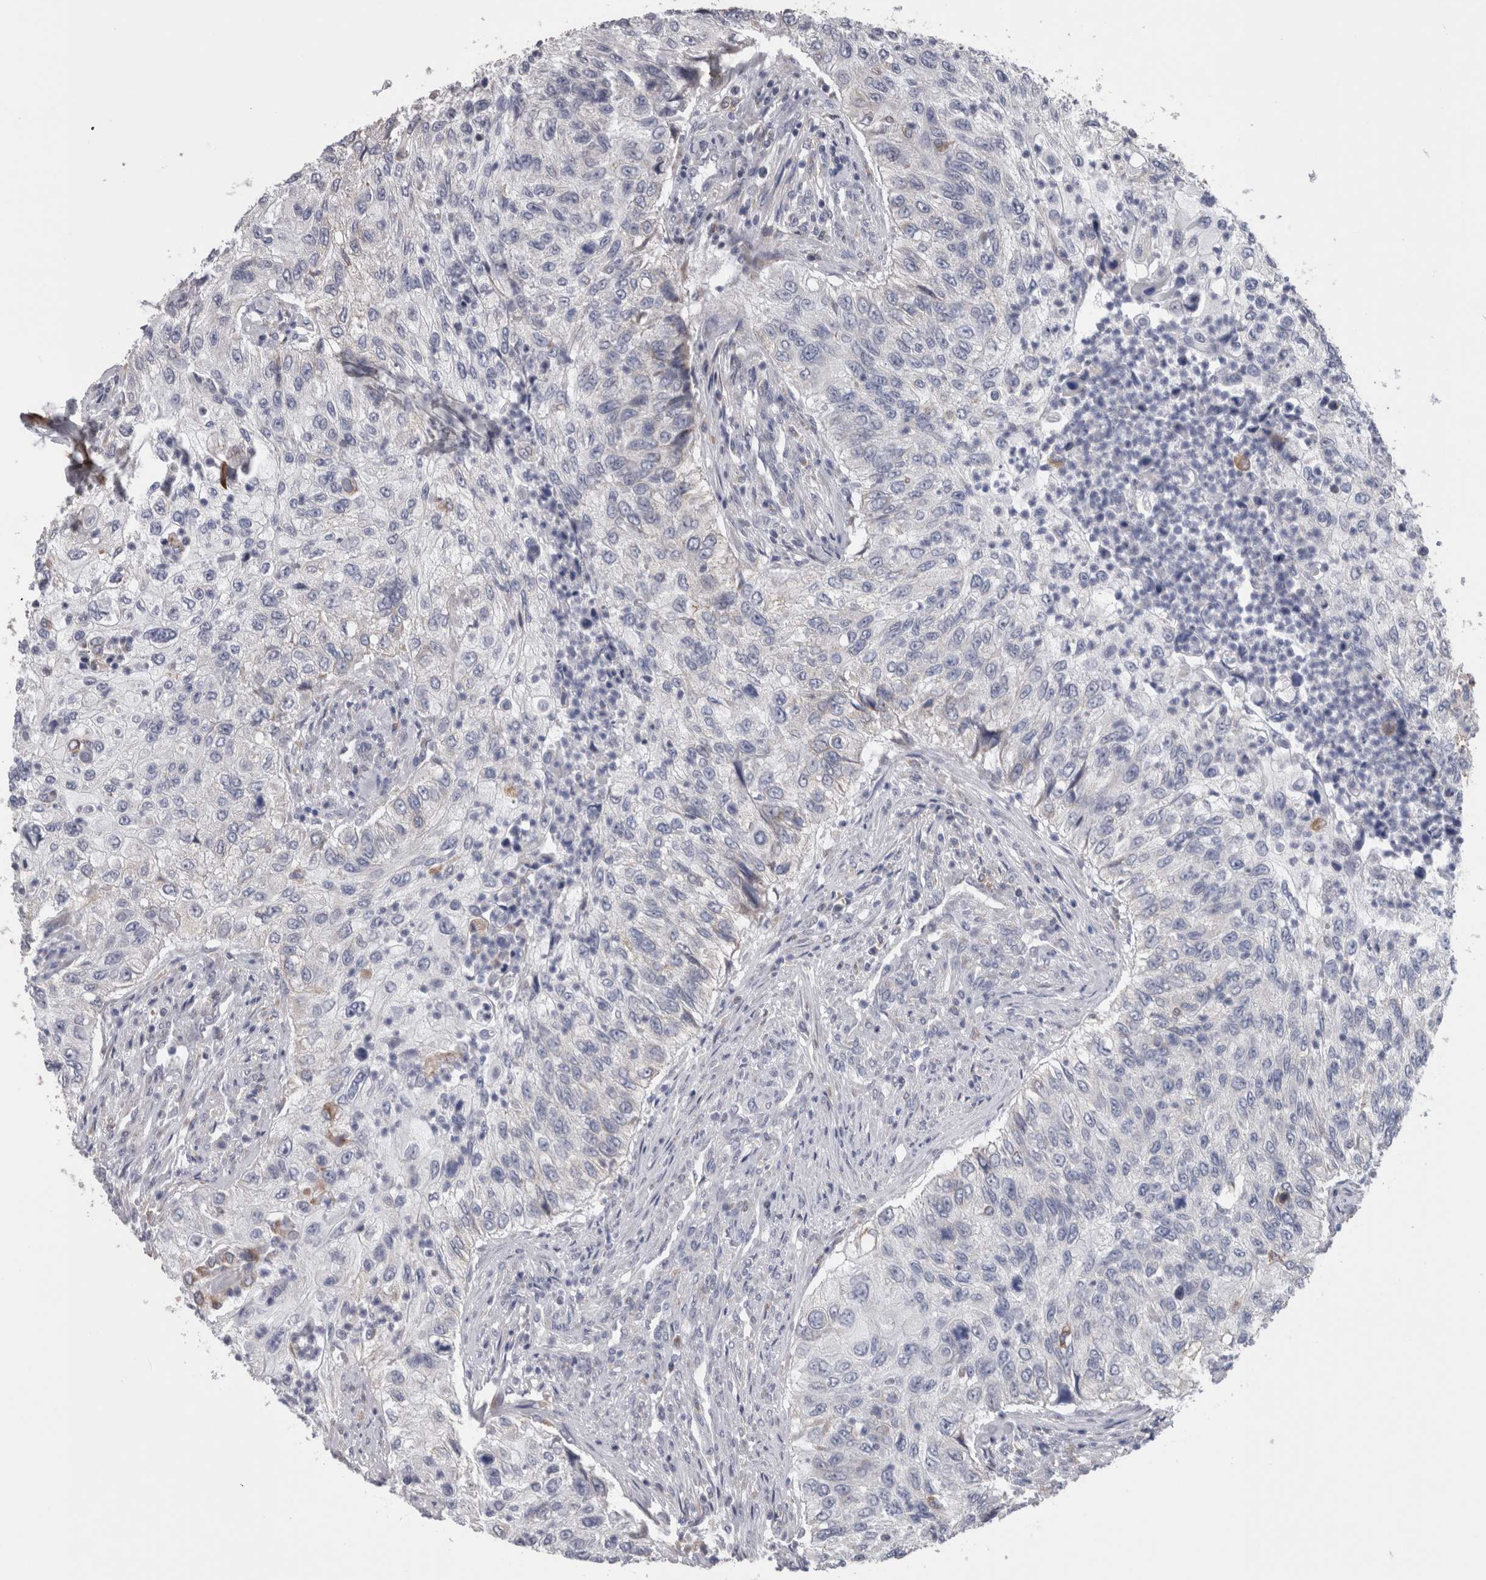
{"staining": {"intensity": "negative", "quantity": "none", "location": "none"}, "tissue": "urothelial cancer", "cell_type": "Tumor cells", "image_type": "cancer", "snomed": [{"axis": "morphology", "description": "Urothelial carcinoma, High grade"}, {"axis": "topography", "description": "Urinary bladder"}], "caption": "Tumor cells show no significant expression in high-grade urothelial carcinoma. Nuclei are stained in blue.", "gene": "GDAP1", "patient": {"sex": "female", "age": 60}}